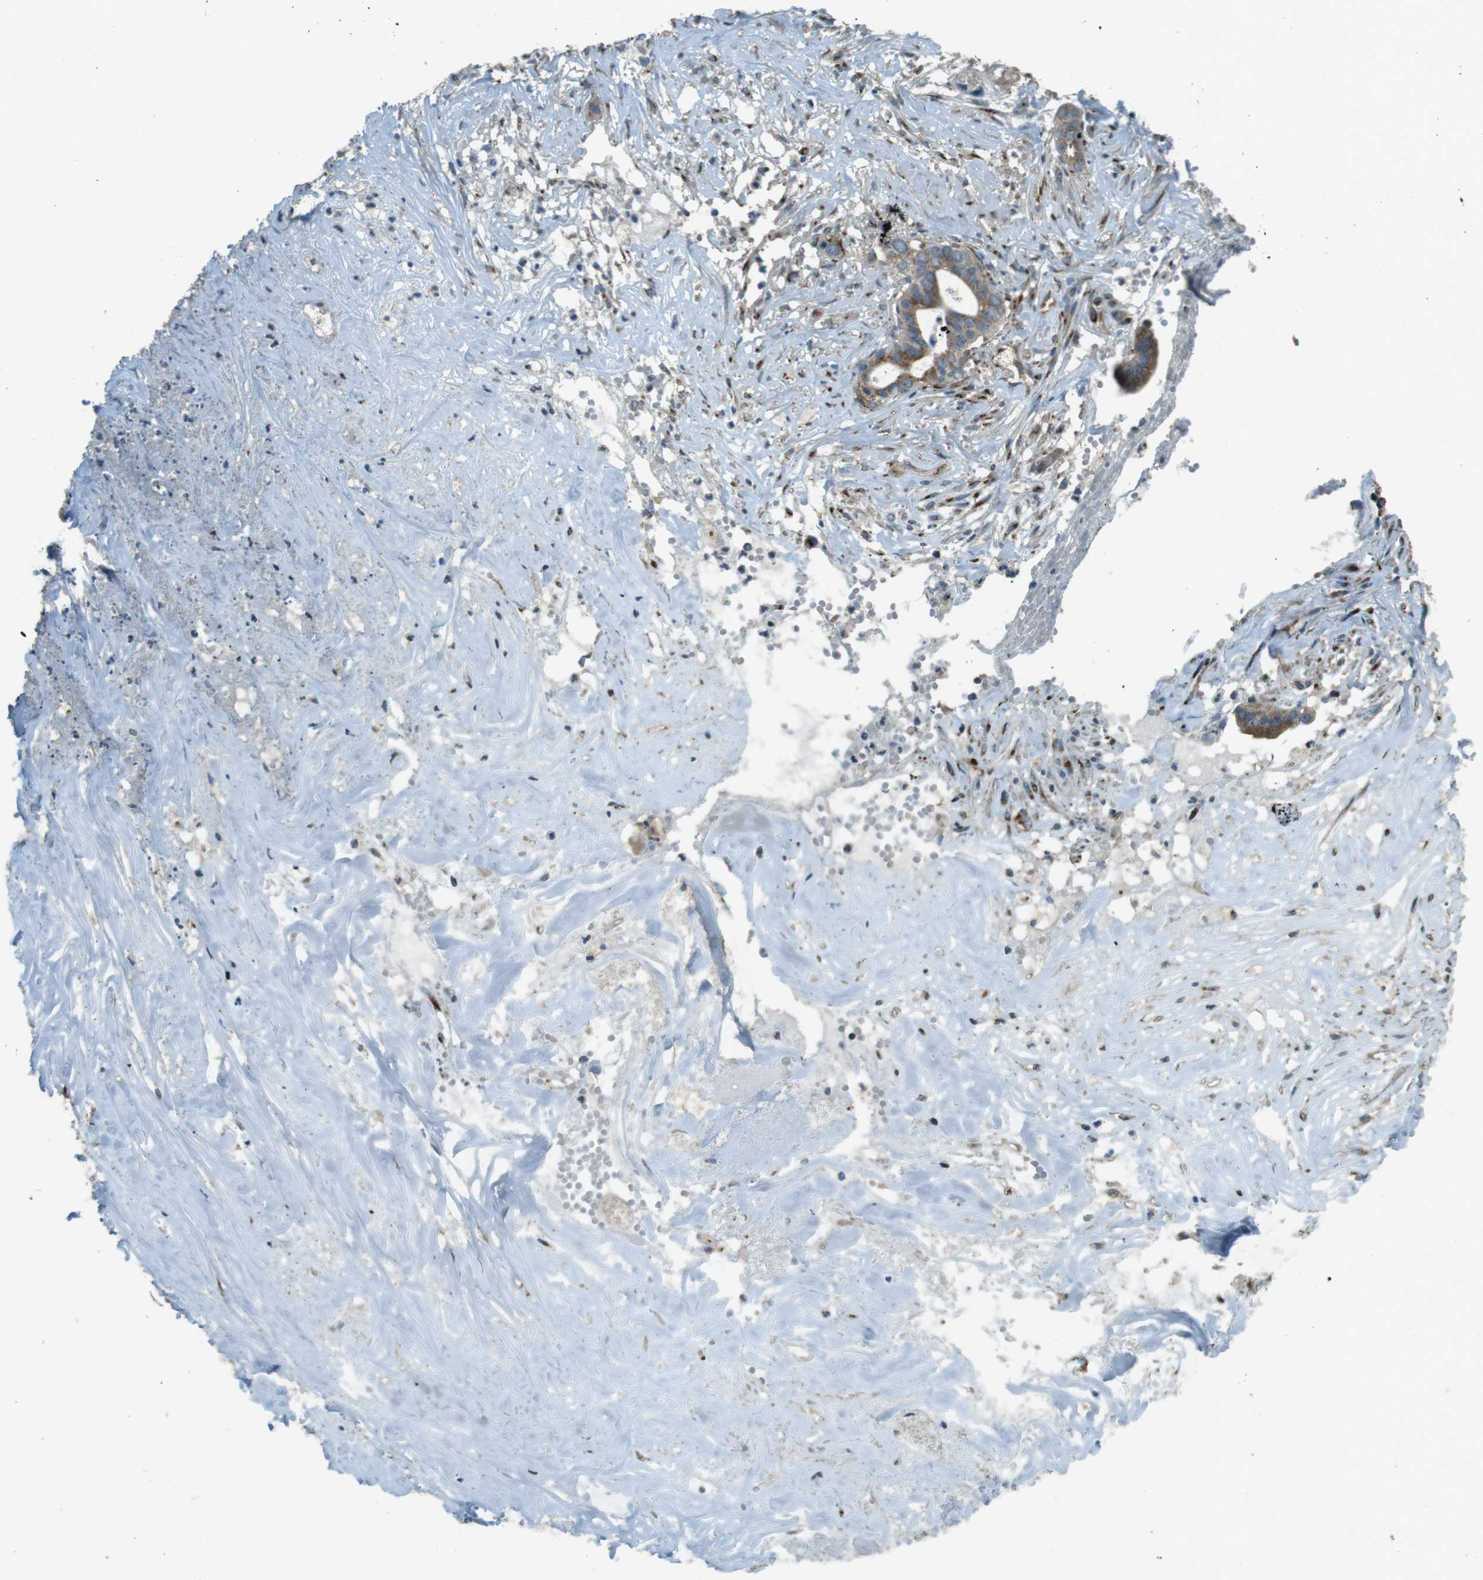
{"staining": {"intensity": "weak", "quantity": ">75%", "location": "cytoplasmic/membranous"}, "tissue": "liver cancer", "cell_type": "Tumor cells", "image_type": "cancer", "snomed": [{"axis": "morphology", "description": "Cholangiocarcinoma"}, {"axis": "topography", "description": "Liver"}], "caption": "High-magnification brightfield microscopy of liver cholangiocarcinoma stained with DAB (3,3'-diaminobenzidine) (brown) and counterstained with hematoxylin (blue). tumor cells exhibit weak cytoplasmic/membranous staining is present in approximately>75% of cells. (DAB IHC with brightfield microscopy, high magnification).", "gene": "TMEM115", "patient": {"sex": "female", "age": 61}}